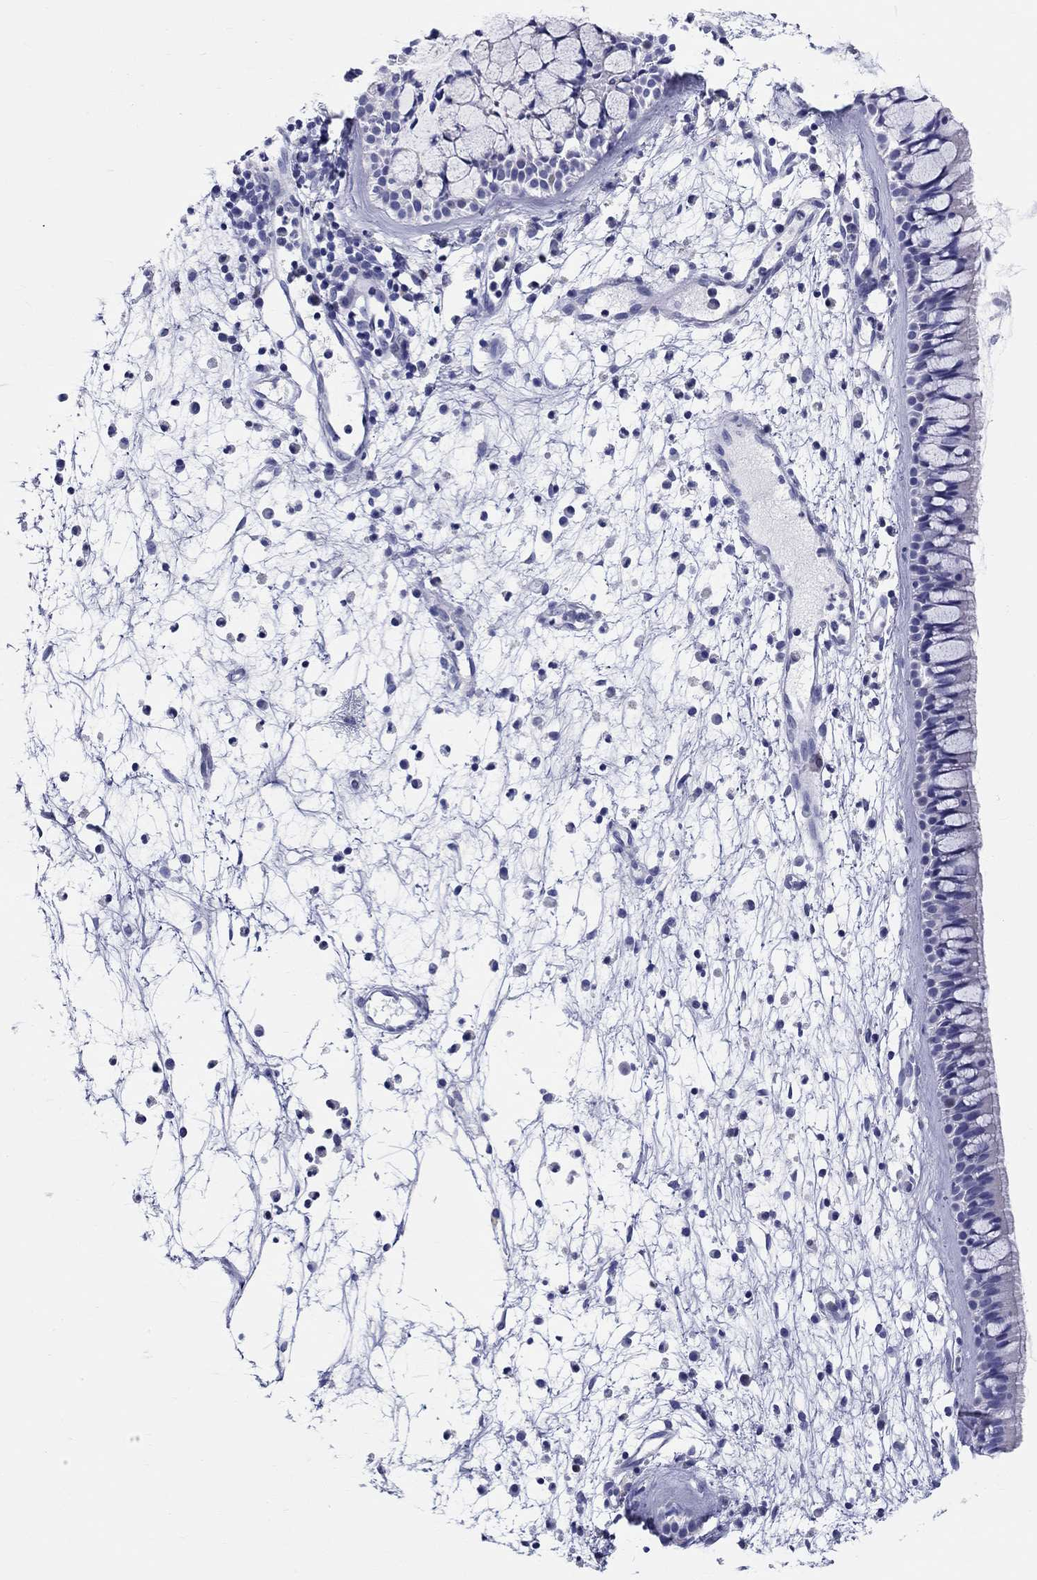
{"staining": {"intensity": "negative", "quantity": "none", "location": "none"}, "tissue": "nasopharynx", "cell_type": "Respiratory epithelial cells", "image_type": "normal", "snomed": [{"axis": "morphology", "description": "Normal tissue, NOS"}, {"axis": "topography", "description": "Nasopharynx"}], "caption": "This histopathology image is of normal nasopharynx stained with immunohistochemistry to label a protein in brown with the nuclei are counter-stained blue. There is no positivity in respiratory epithelial cells. (DAB (3,3'-diaminobenzidine) immunohistochemistry, high magnification).", "gene": "LAMP5", "patient": {"sex": "male", "age": 77}}